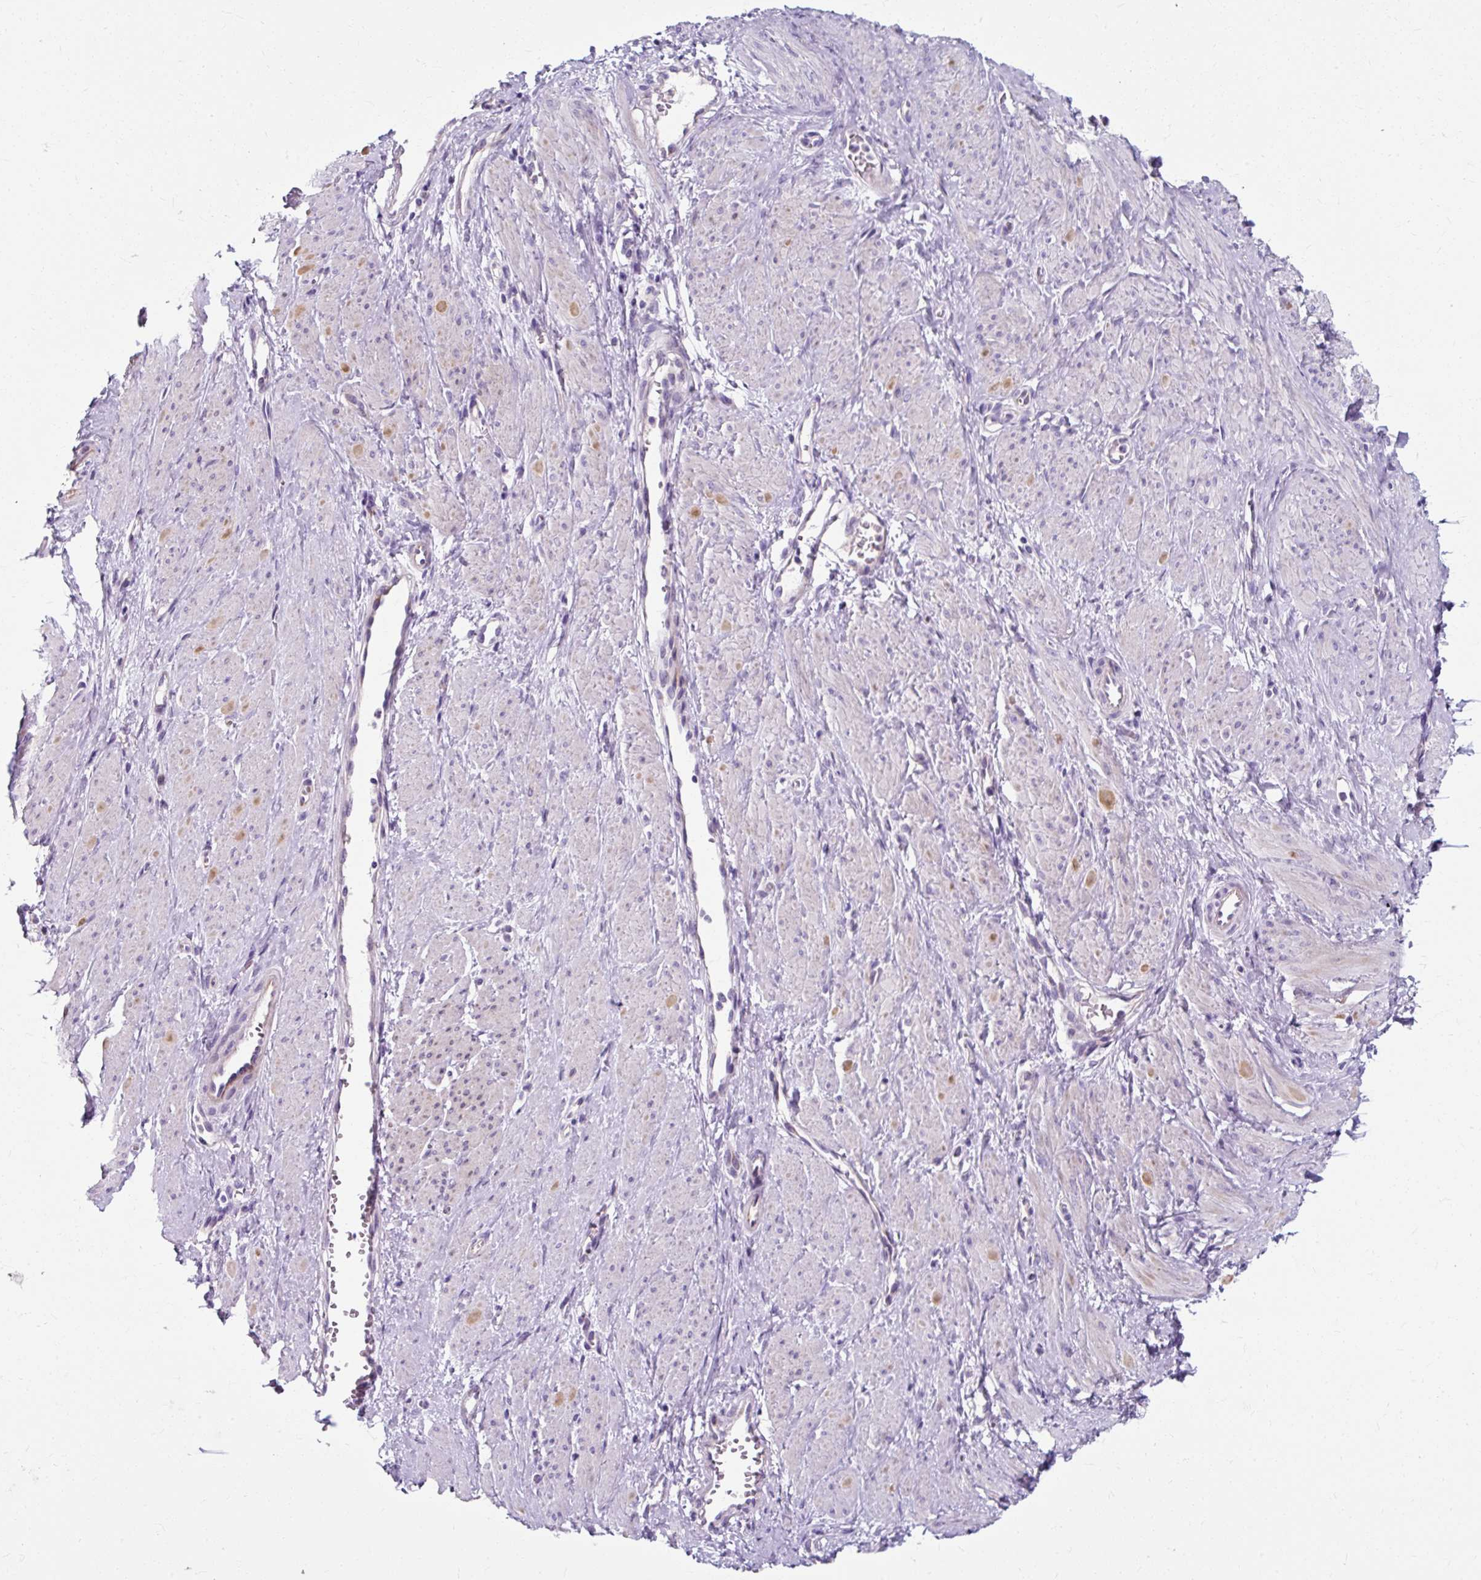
{"staining": {"intensity": "weak", "quantity": "<25%", "location": "cytoplasmic/membranous"}, "tissue": "smooth muscle", "cell_type": "Smooth muscle cells", "image_type": "normal", "snomed": [{"axis": "morphology", "description": "Normal tissue, NOS"}, {"axis": "topography", "description": "Smooth muscle"}, {"axis": "topography", "description": "Uterus"}], "caption": "Smooth muscle cells are negative for protein expression in benign human smooth muscle.", "gene": "ZNF555", "patient": {"sex": "female", "age": 39}}